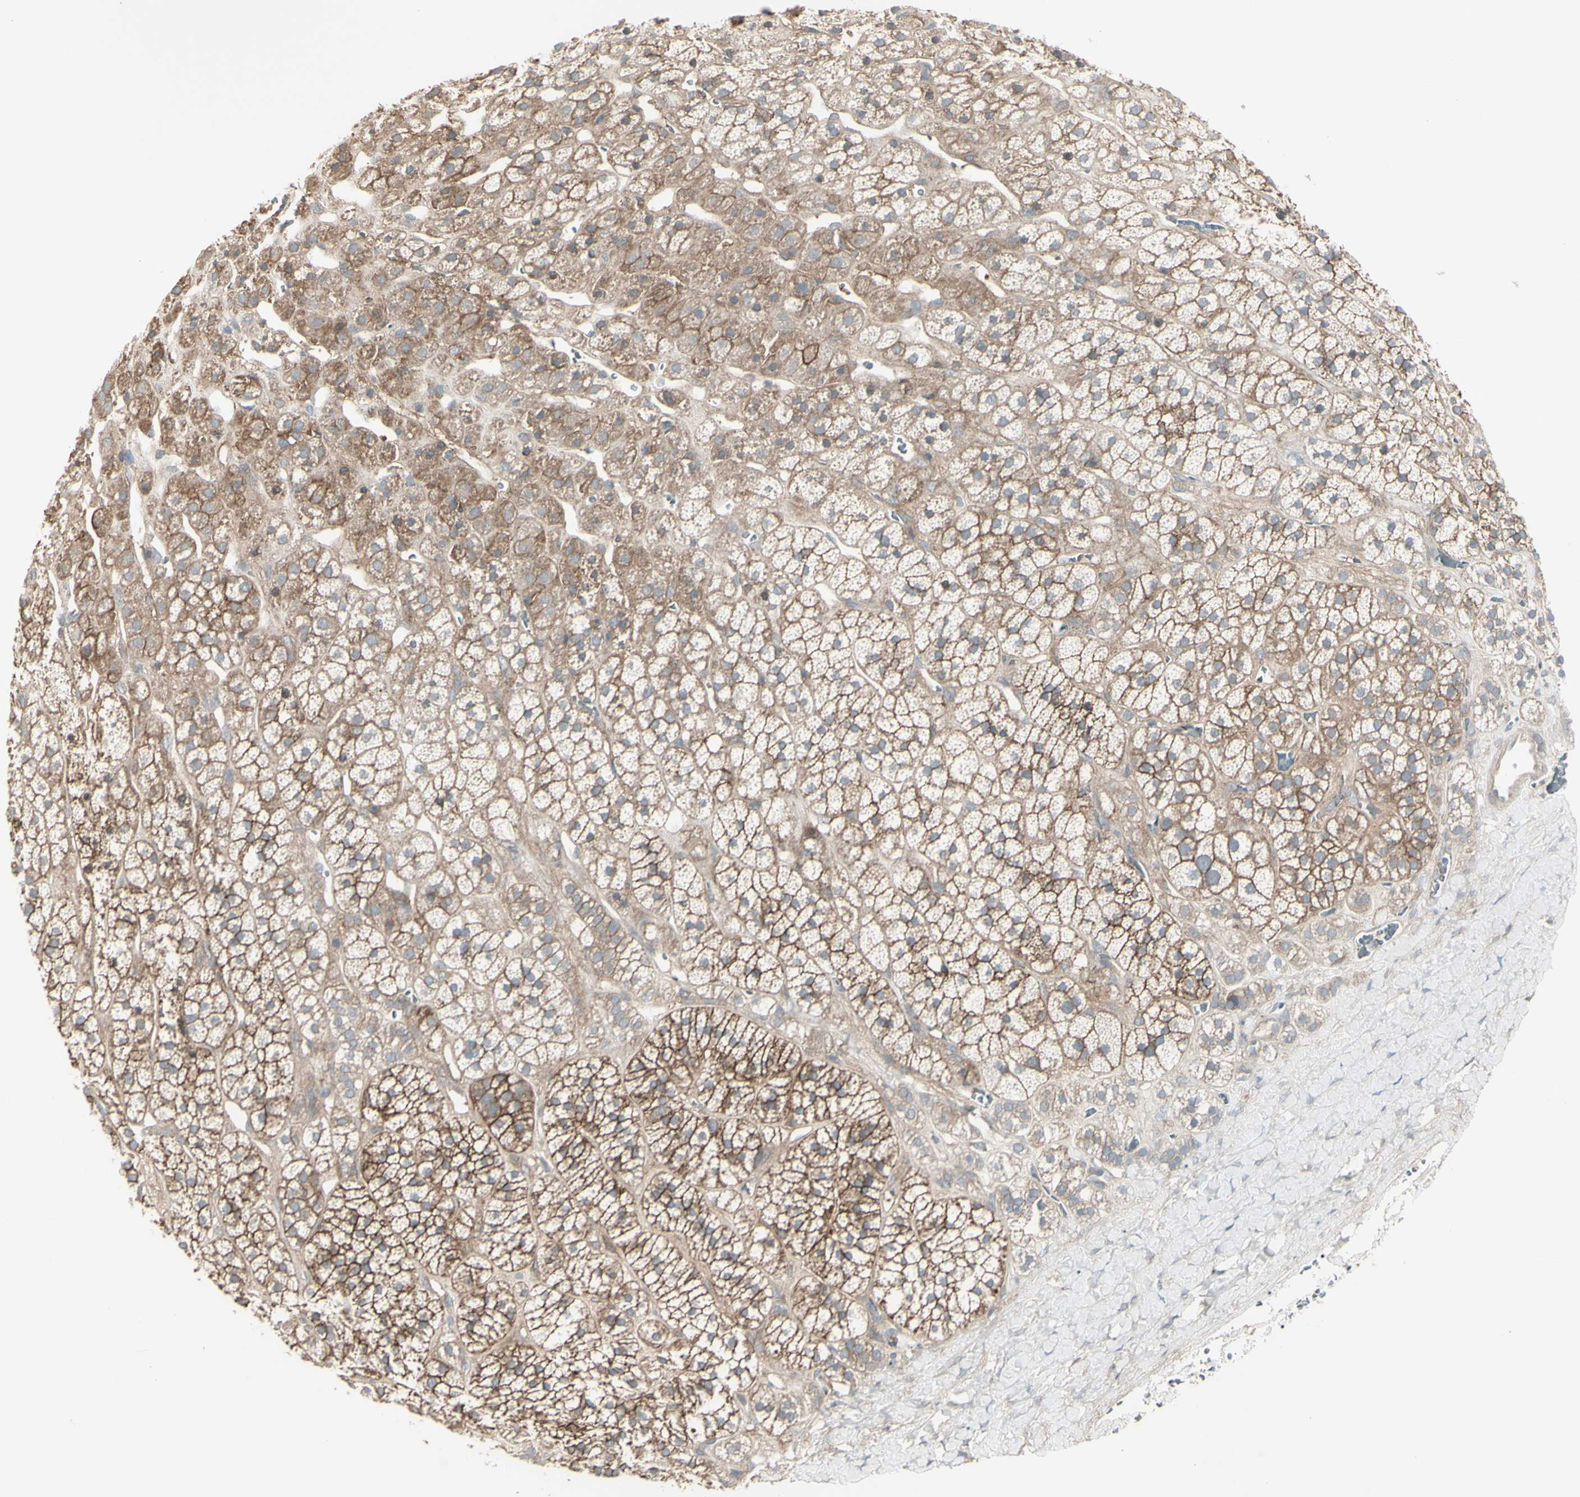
{"staining": {"intensity": "moderate", "quantity": ">75%", "location": "cytoplasmic/membranous"}, "tissue": "adrenal gland", "cell_type": "Glandular cells", "image_type": "normal", "snomed": [{"axis": "morphology", "description": "Normal tissue, NOS"}, {"axis": "topography", "description": "Adrenal gland"}], "caption": "Protein staining exhibits moderate cytoplasmic/membranous staining in about >75% of glandular cells in normal adrenal gland. The staining was performed using DAB (3,3'-diaminobenzidine), with brown indicating positive protein expression. Nuclei are stained blue with hematoxylin.", "gene": "CD276", "patient": {"sex": "male", "age": 56}}